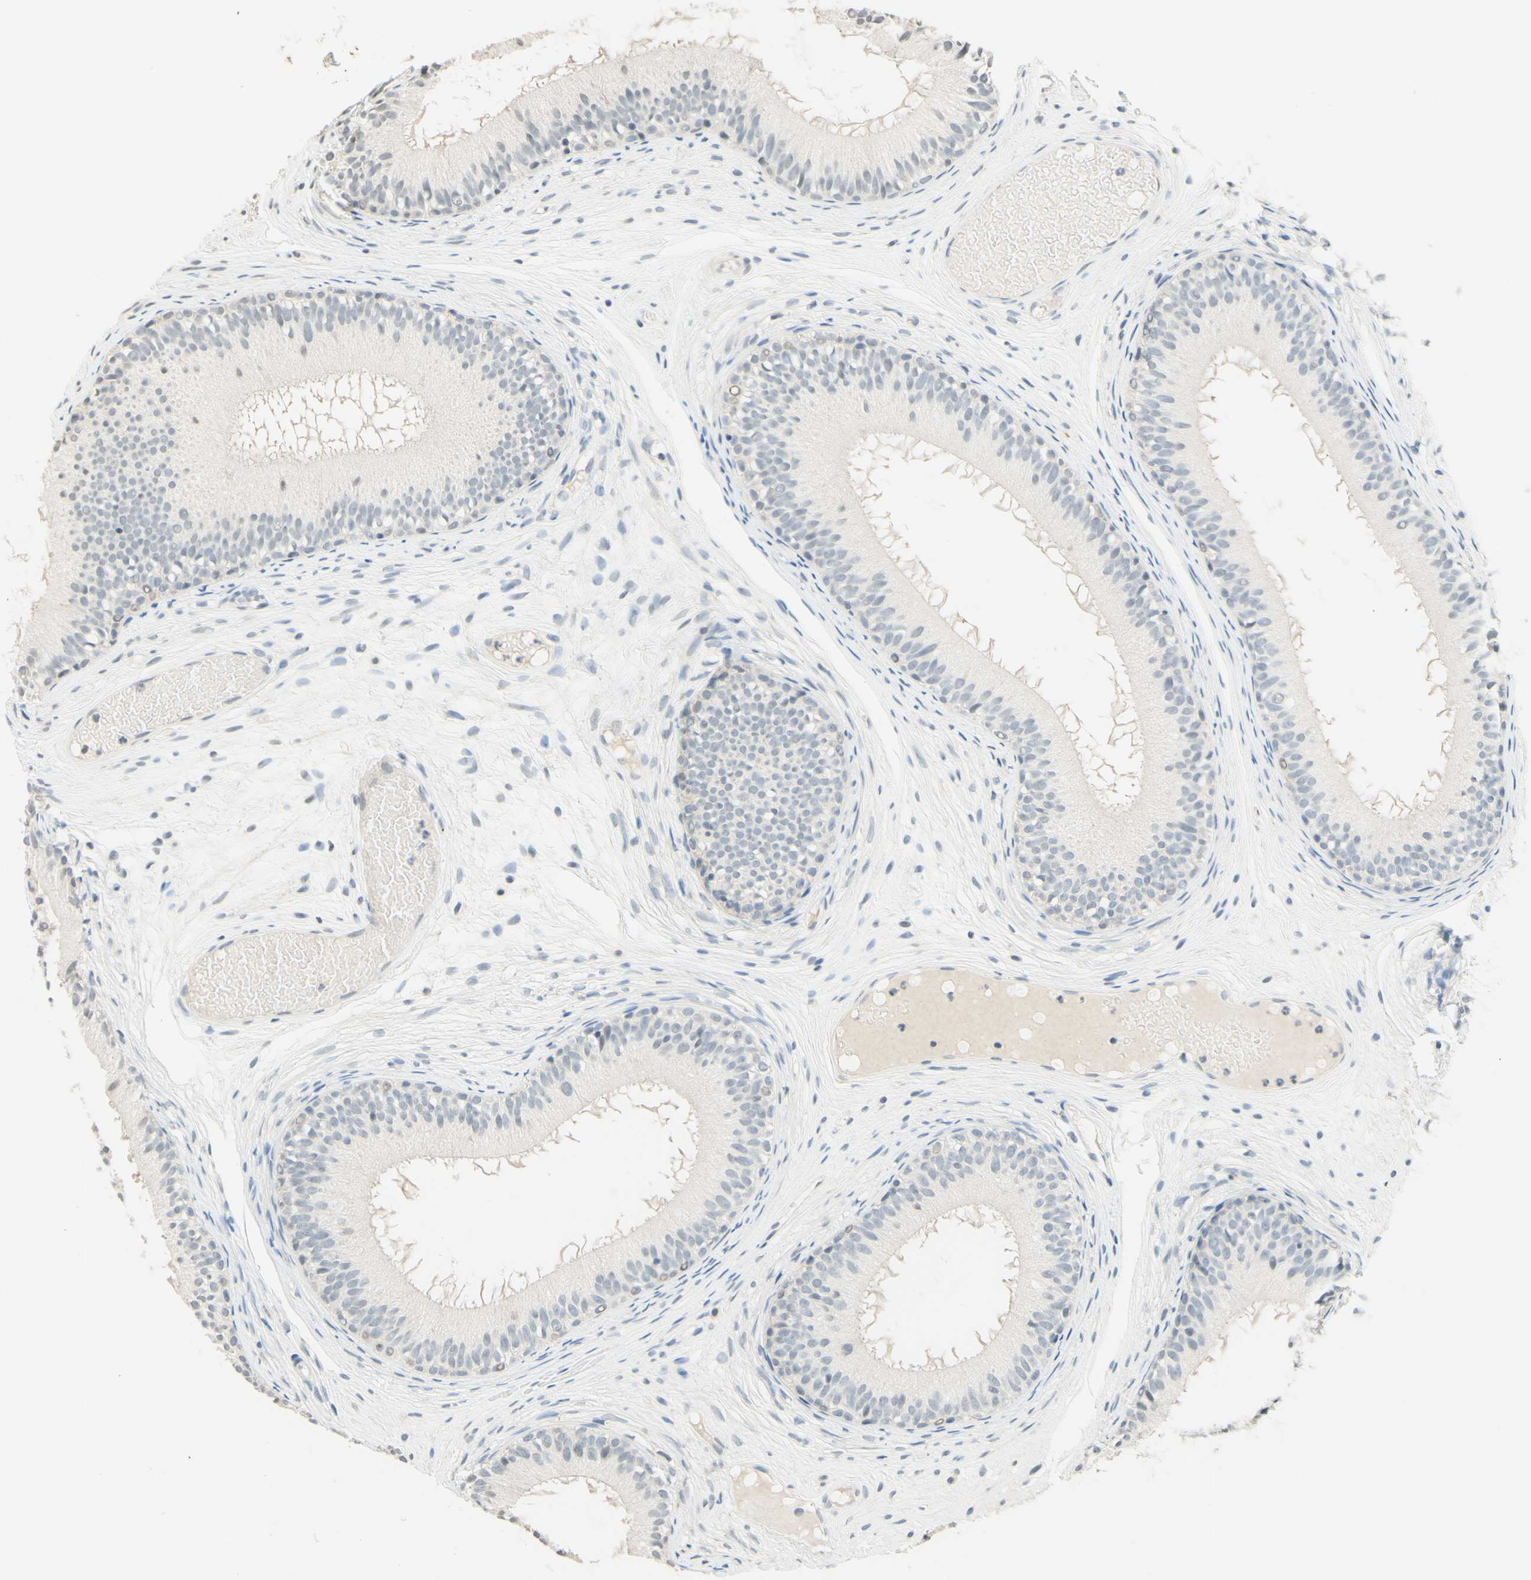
{"staining": {"intensity": "weak", "quantity": ">75%", "location": "cytoplasmic/membranous"}, "tissue": "epididymis", "cell_type": "Glandular cells", "image_type": "normal", "snomed": [{"axis": "morphology", "description": "Normal tissue, NOS"}, {"axis": "morphology", "description": "Atrophy, NOS"}, {"axis": "topography", "description": "Testis"}, {"axis": "topography", "description": "Epididymis"}], "caption": "Immunohistochemical staining of normal human epididymis shows low levels of weak cytoplasmic/membranous staining in approximately >75% of glandular cells.", "gene": "MAG", "patient": {"sex": "male", "age": 18}}